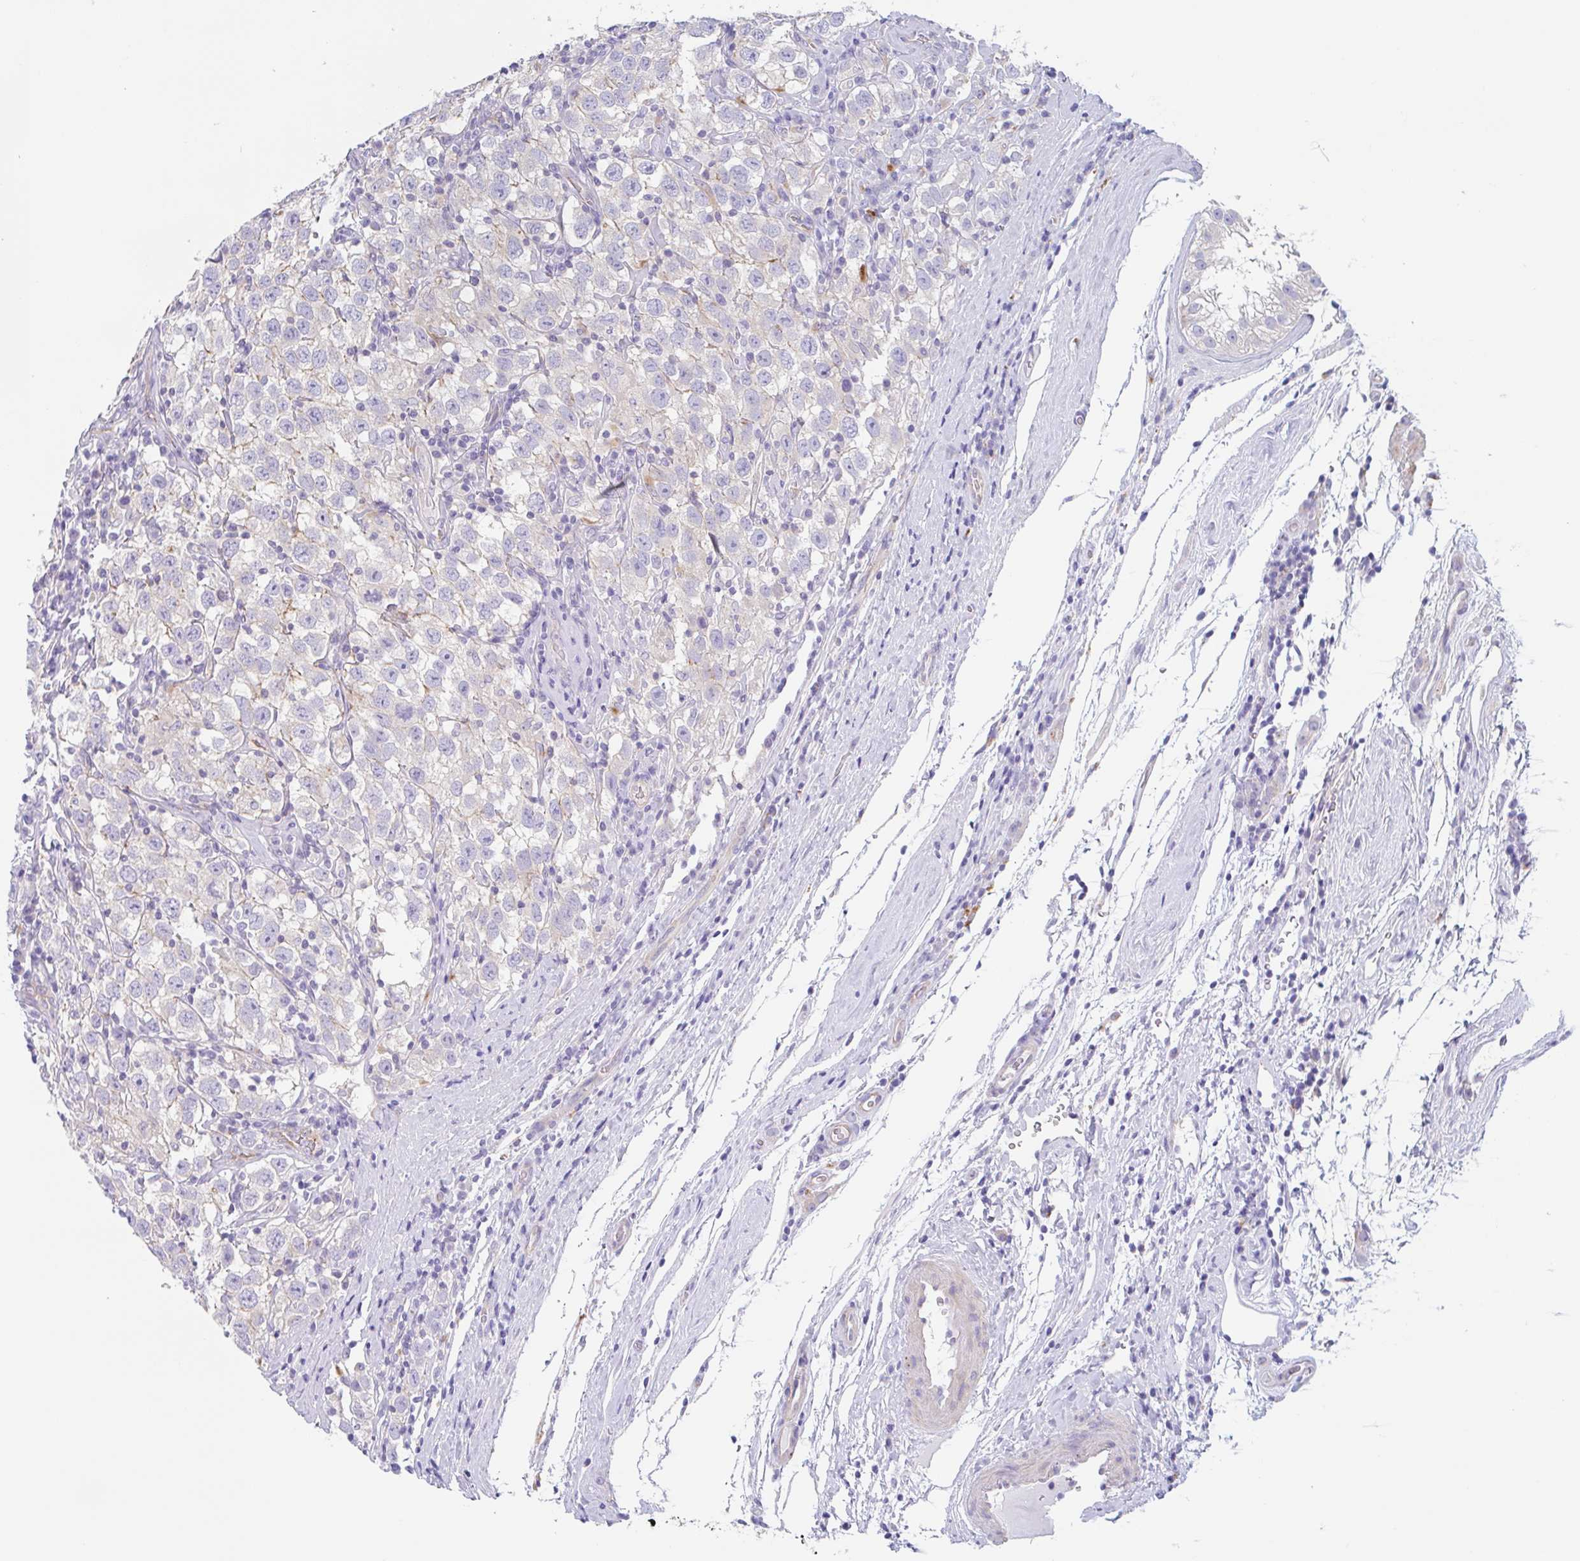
{"staining": {"intensity": "negative", "quantity": "none", "location": "none"}, "tissue": "testis cancer", "cell_type": "Tumor cells", "image_type": "cancer", "snomed": [{"axis": "morphology", "description": "Seminoma, NOS"}, {"axis": "topography", "description": "Testis"}], "caption": "A high-resolution micrograph shows immunohistochemistry staining of testis seminoma, which reveals no significant staining in tumor cells. Nuclei are stained in blue.", "gene": "LENG9", "patient": {"sex": "male", "age": 41}}